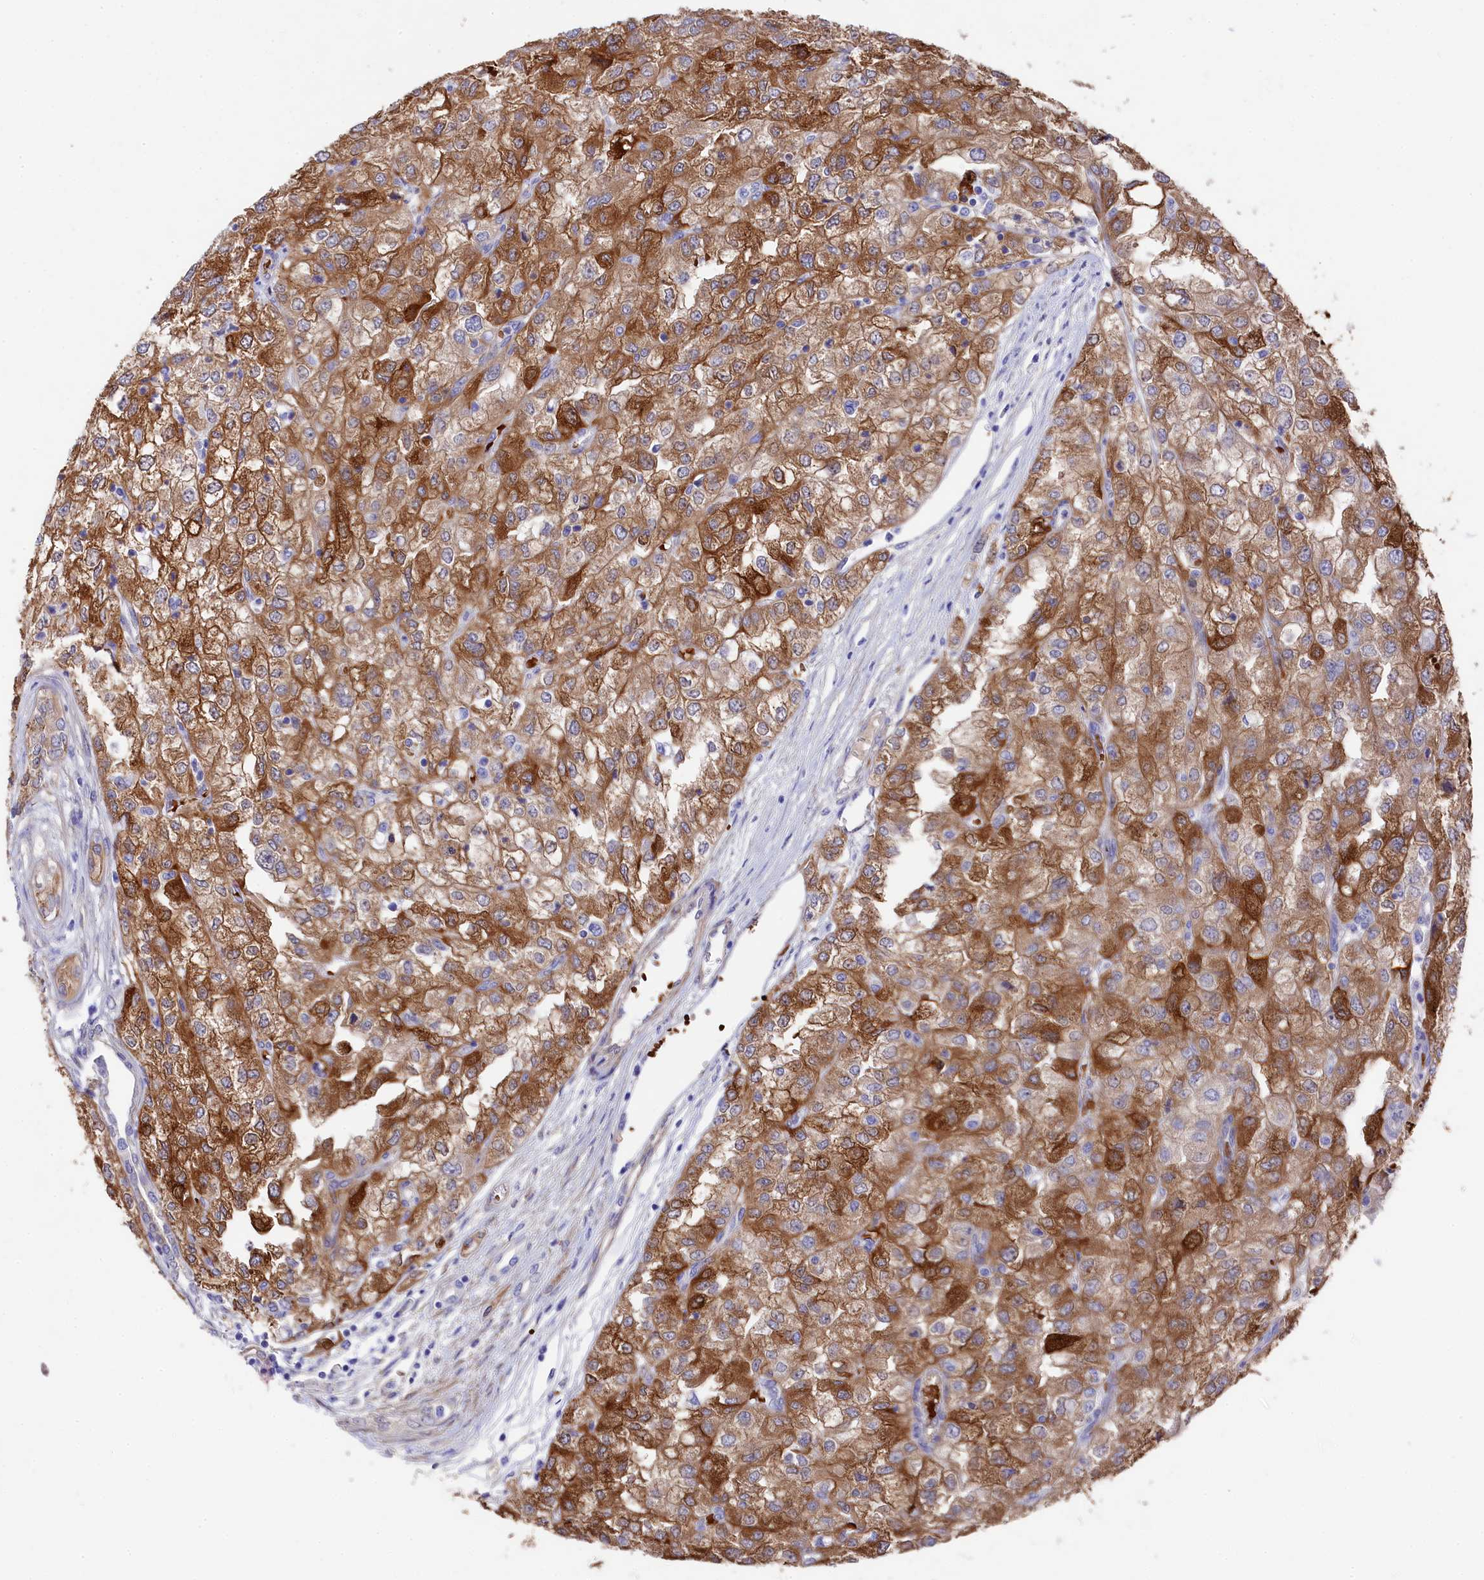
{"staining": {"intensity": "strong", "quantity": ">75%", "location": "cytoplasmic/membranous"}, "tissue": "renal cancer", "cell_type": "Tumor cells", "image_type": "cancer", "snomed": [{"axis": "morphology", "description": "Adenocarcinoma, NOS"}, {"axis": "topography", "description": "Kidney"}], "caption": "Immunohistochemistry (IHC) staining of renal cancer (adenocarcinoma), which demonstrates high levels of strong cytoplasmic/membranous positivity in about >75% of tumor cells indicating strong cytoplasmic/membranous protein expression. The staining was performed using DAB (brown) for protein detection and nuclei were counterstained in hematoxylin (blue).", "gene": "LHFPL4", "patient": {"sex": "female", "age": 54}}